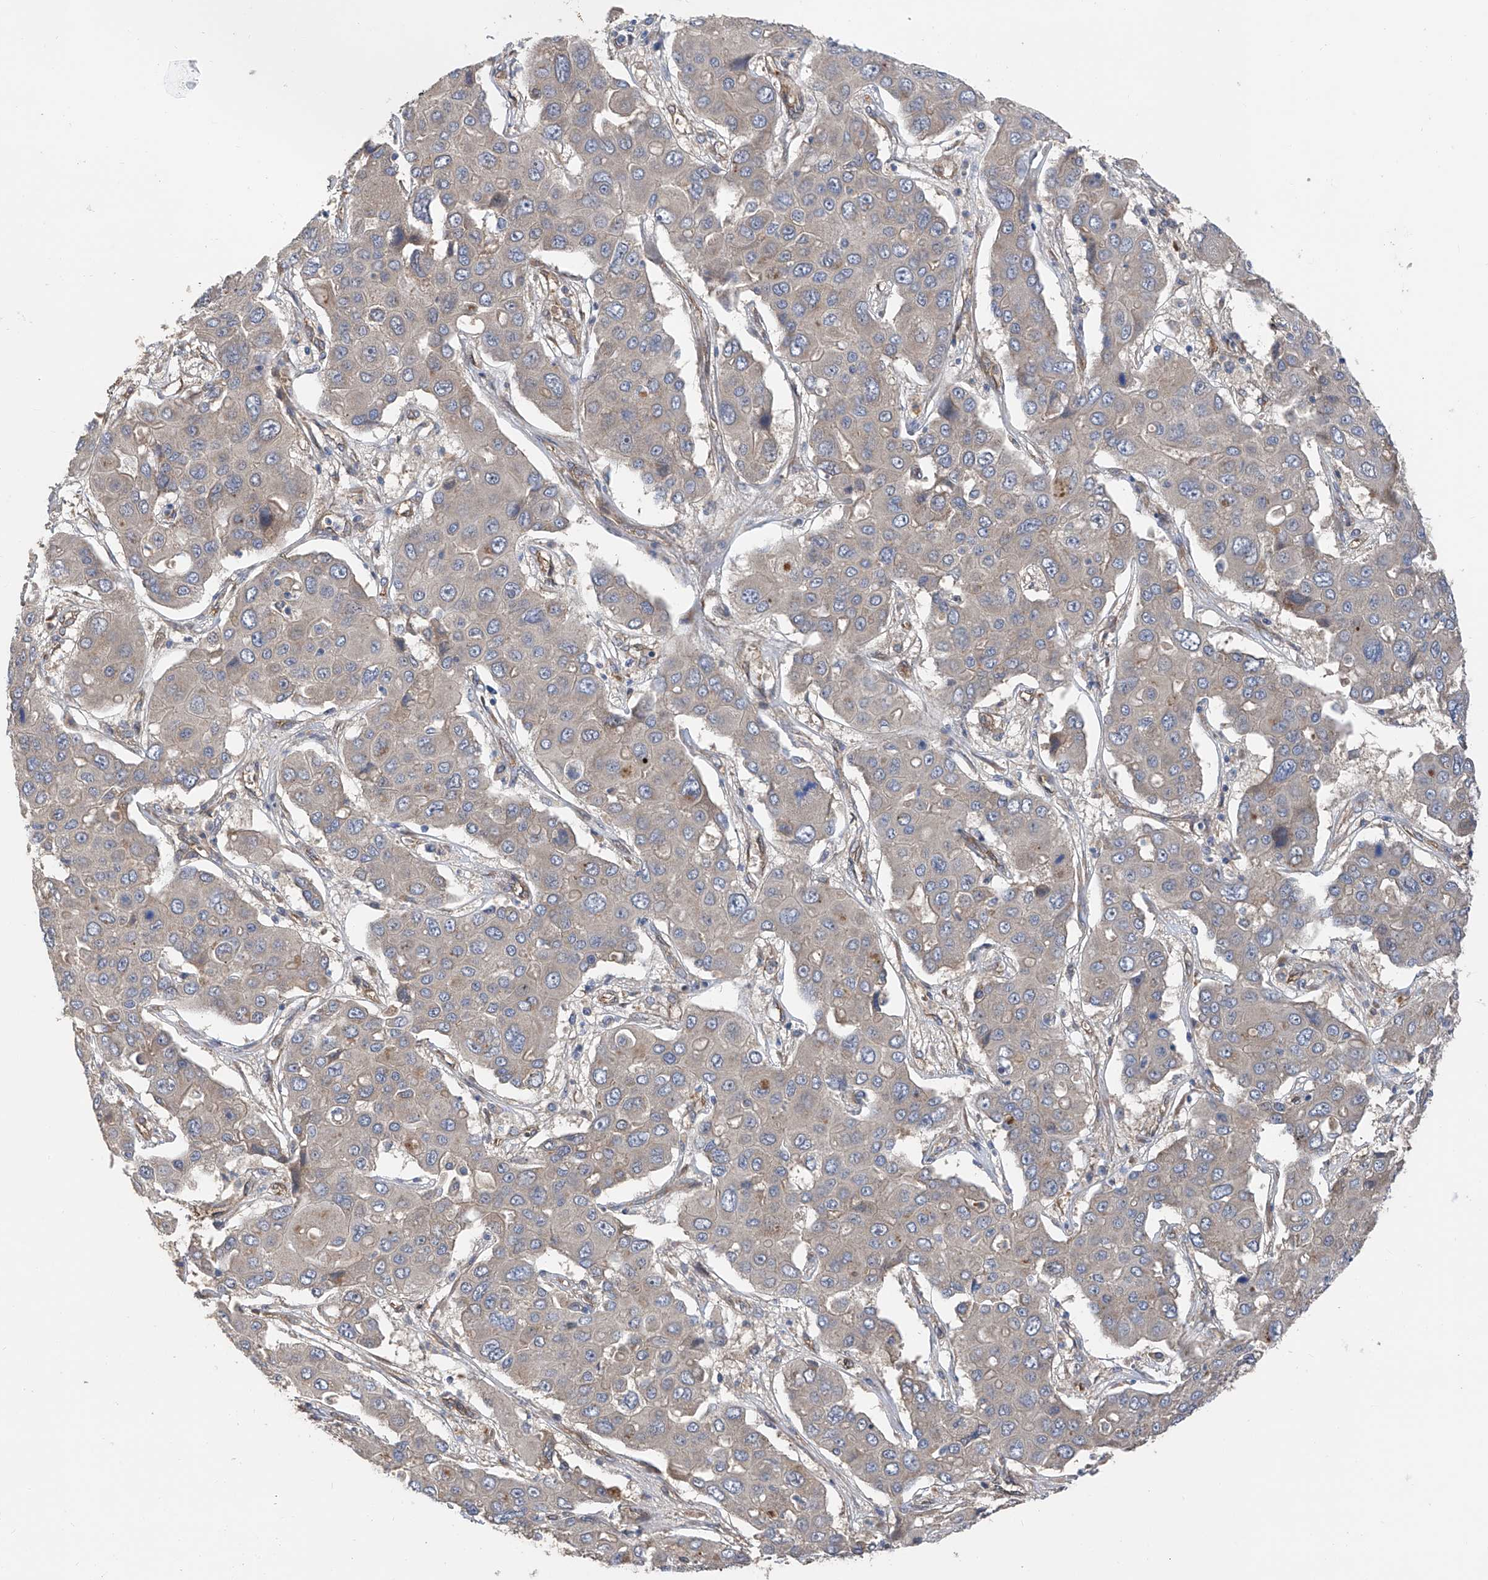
{"staining": {"intensity": "negative", "quantity": "none", "location": "none"}, "tissue": "liver cancer", "cell_type": "Tumor cells", "image_type": "cancer", "snomed": [{"axis": "morphology", "description": "Cholangiocarcinoma"}, {"axis": "topography", "description": "Liver"}], "caption": "Liver cancer (cholangiocarcinoma) stained for a protein using immunohistochemistry (IHC) exhibits no expression tumor cells.", "gene": "PTK2", "patient": {"sex": "male", "age": 67}}